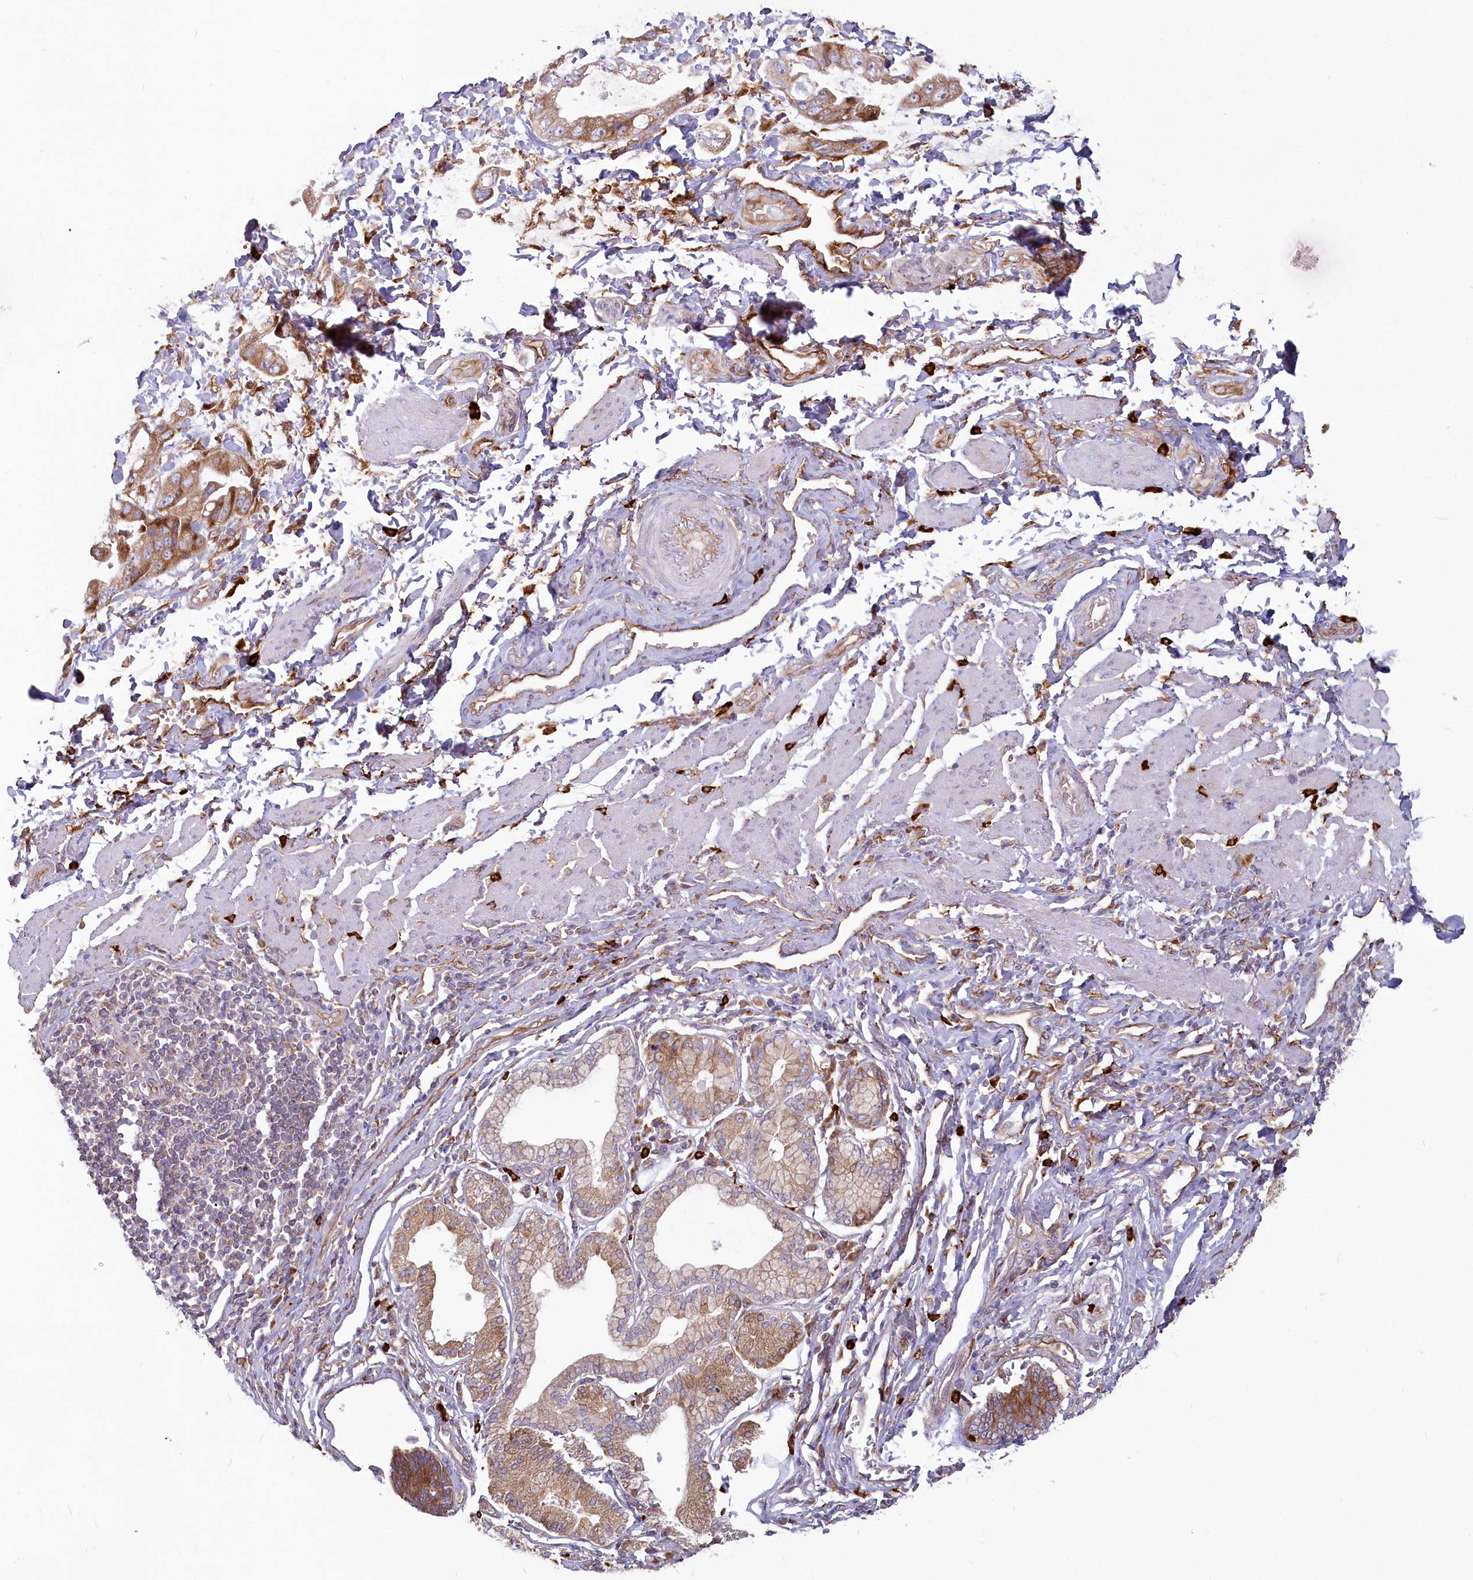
{"staining": {"intensity": "moderate", "quantity": ">75%", "location": "cytoplasmic/membranous"}, "tissue": "stomach cancer", "cell_type": "Tumor cells", "image_type": "cancer", "snomed": [{"axis": "morphology", "description": "Adenocarcinoma, NOS"}, {"axis": "topography", "description": "Stomach"}], "caption": "Immunohistochemical staining of stomach cancer demonstrates medium levels of moderate cytoplasmic/membranous staining in approximately >75% of tumor cells.", "gene": "HARS2", "patient": {"sex": "male", "age": 62}}